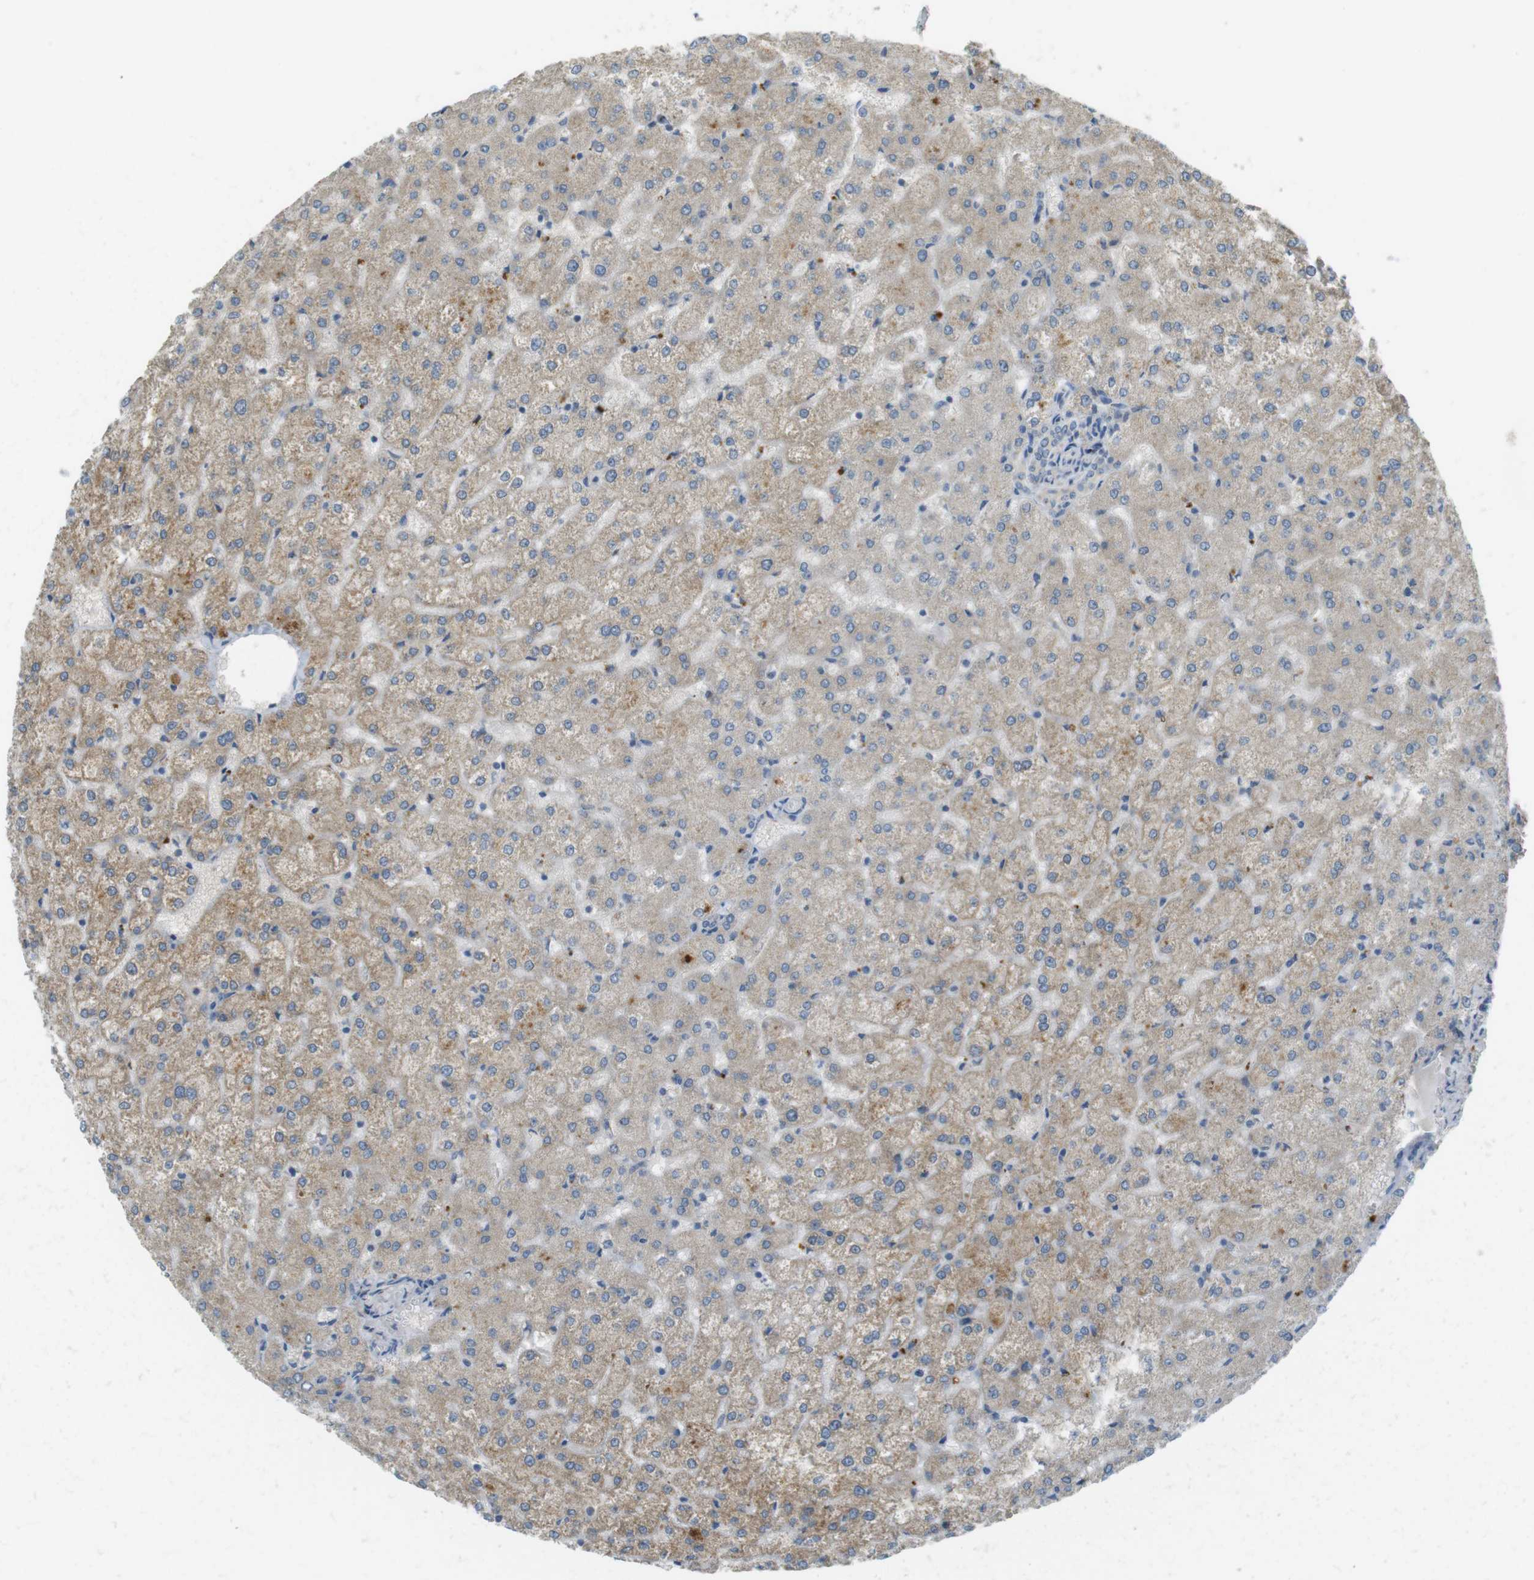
{"staining": {"intensity": "weak", "quantity": ">75%", "location": "cytoplasmic/membranous"}, "tissue": "liver", "cell_type": "Cholangiocytes", "image_type": "normal", "snomed": [{"axis": "morphology", "description": "Normal tissue, NOS"}, {"axis": "topography", "description": "Liver"}], "caption": "Protein staining exhibits weak cytoplasmic/membranous expression in approximately >75% of cholangiocytes in benign liver. (DAB (3,3'-diaminobenzidine) IHC, brown staining for protein, blue staining for nuclei).", "gene": "UGT8", "patient": {"sex": "female", "age": 32}}